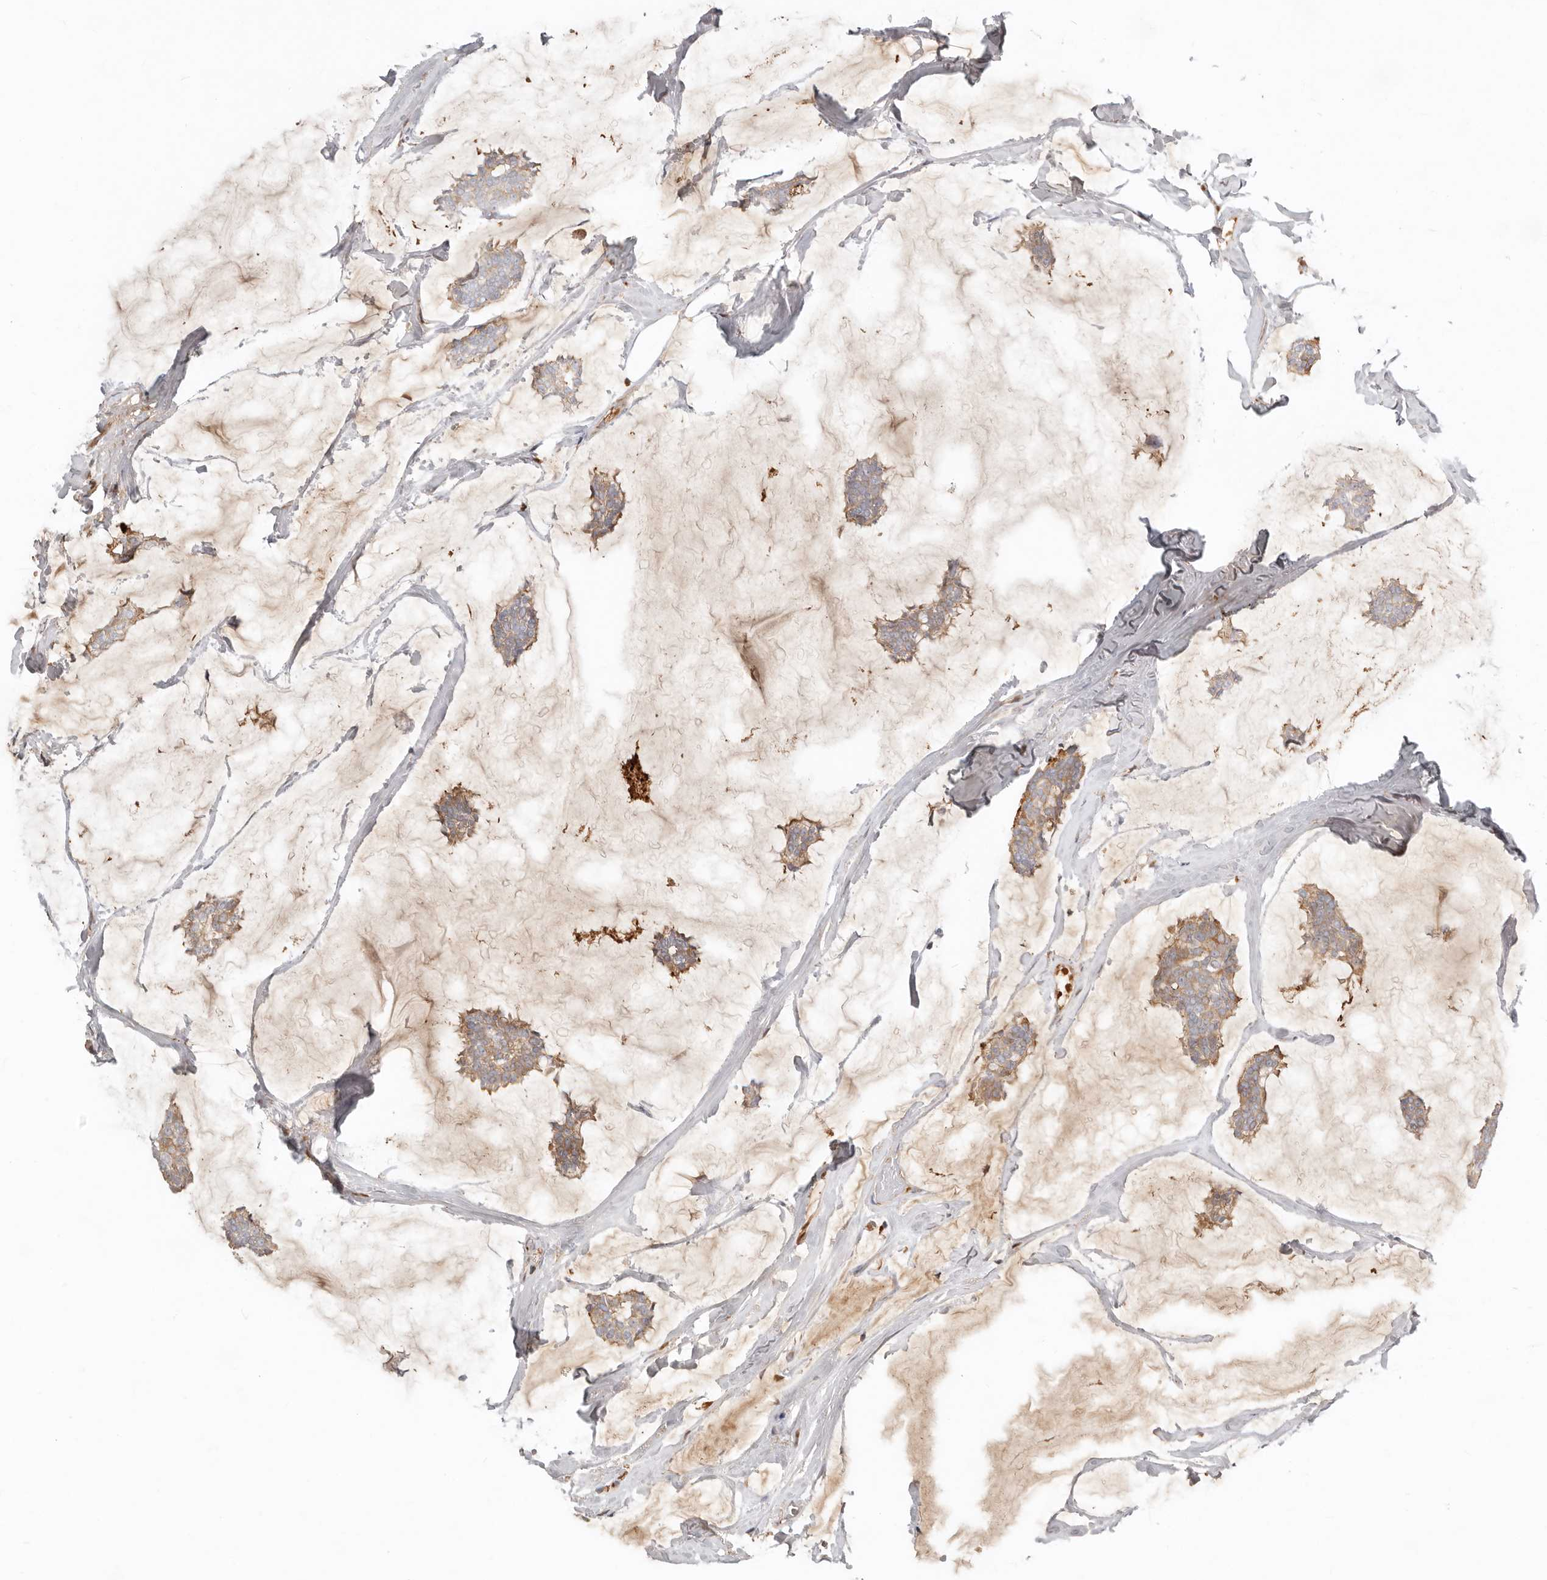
{"staining": {"intensity": "moderate", "quantity": "25%-75%", "location": "cytoplasmic/membranous"}, "tissue": "breast cancer", "cell_type": "Tumor cells", "image_type": "cancer", "snomed": [{"axis": "morphology", "description": "Duct carcinoma"}, {"axis": "topography", "description": "Breast"}], "caption": "Moderate cytoplasmic/membranous protein positivity is seen in about 25%-75% of tumor cells in breast infiltrating ductal carcinoma. (DAB (3,3'-diaminobenzidine) IHC with brightfield microscopy, high magnification).", "gene": "MTFR2", "patient": {"sex": "female", "age": 93}}